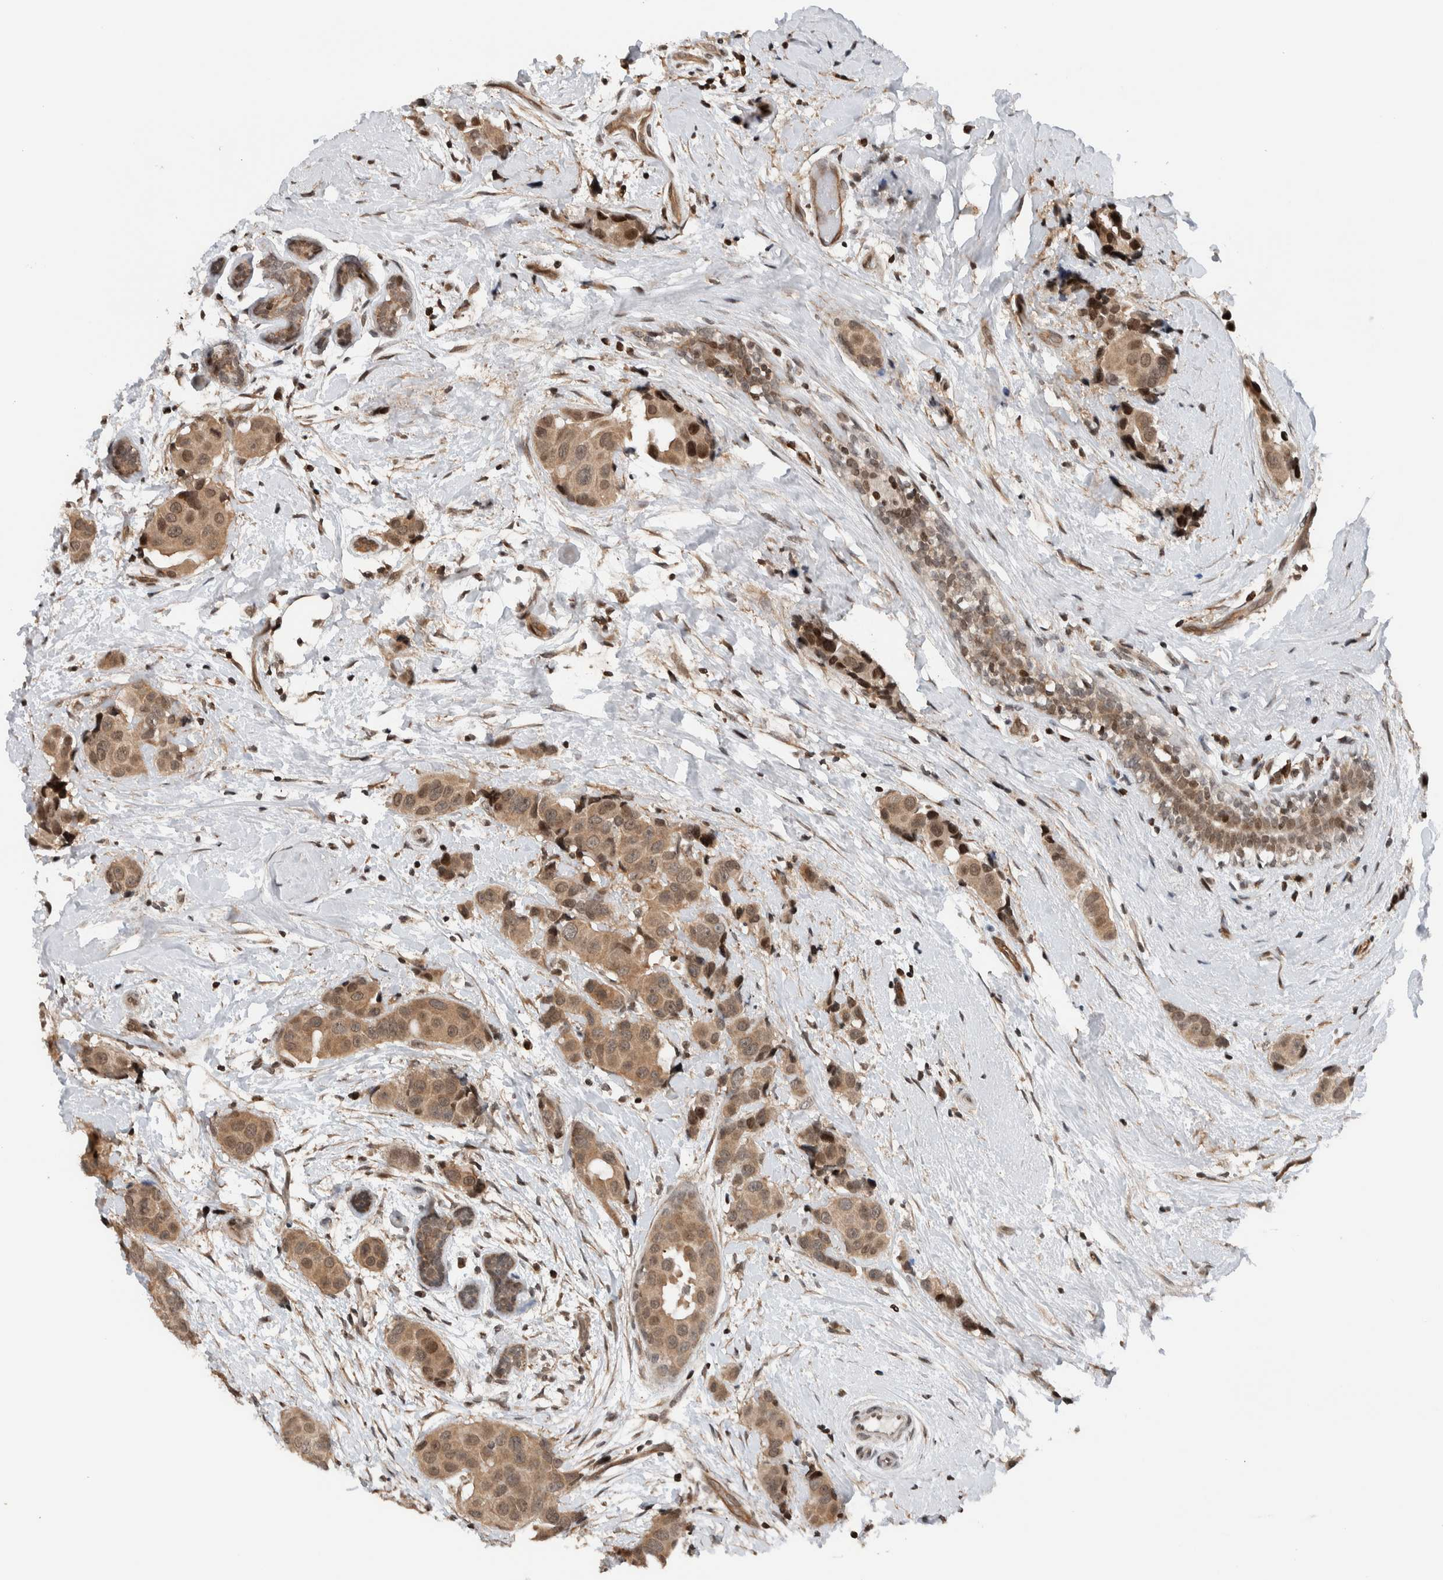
{"staining": {"intensity": "moderate", "quantity": ">75%", "location": "cytoplasmic/membranous,nuclear"}, "tissue": "breast cancer", "cell_type": "Tumor cells", "image_type": "cancer", "snomed": [{"axis": "morphology", "description": "Normal tissue, NOS"}, {"axis": "morphology", "description": "Duct carcinoma"}, {"axis": "topography", "description": "Breast"}], "caption": "A histopathology image showing moderate cytoplasmic/membranous and nuclear expression in approximately >75% of tumor cells in breast cancer, as visualized by brown immunohistochemical staining.", "gene": "NPLOC4", "patient": {"sex": "female", "age": 39}}